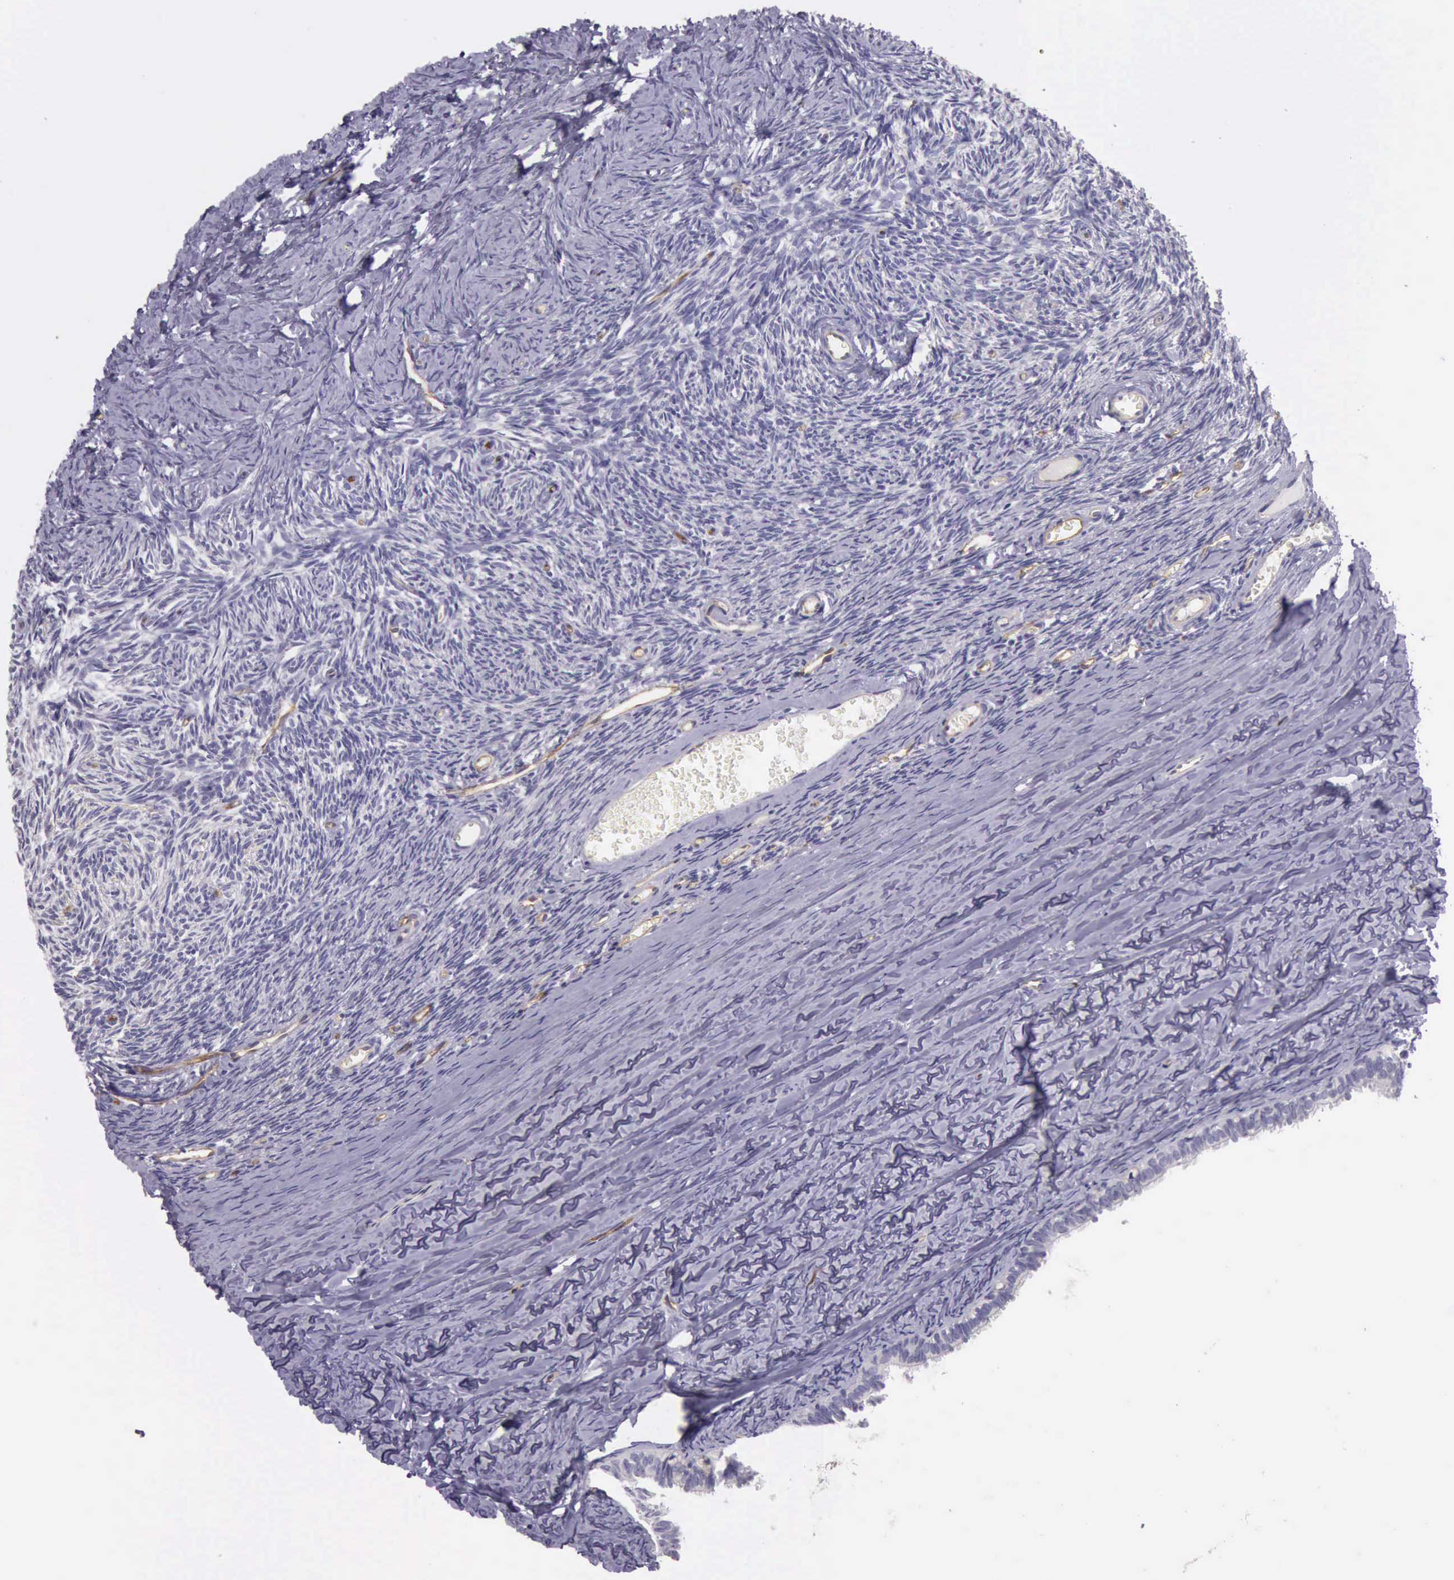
{"staining": {"intensity": "negative", "quantity": "none", "location": "none"}, "tissue": "ovary", "cell_type": "Follicle cells", "image_type": "normal", "snomed": [{"axis": "morphology", "description": "Normal tissue, NOS"}, {"axis": "topography", "description": "Ovary"}], "caption": "Micrograph shows no protein expression in follicle cells of normal ovary. (DAB immunohistochemistry (IHC), high magnification).", "gene": "TCEANC", "patient": {"sex": "female", "age": 59}}